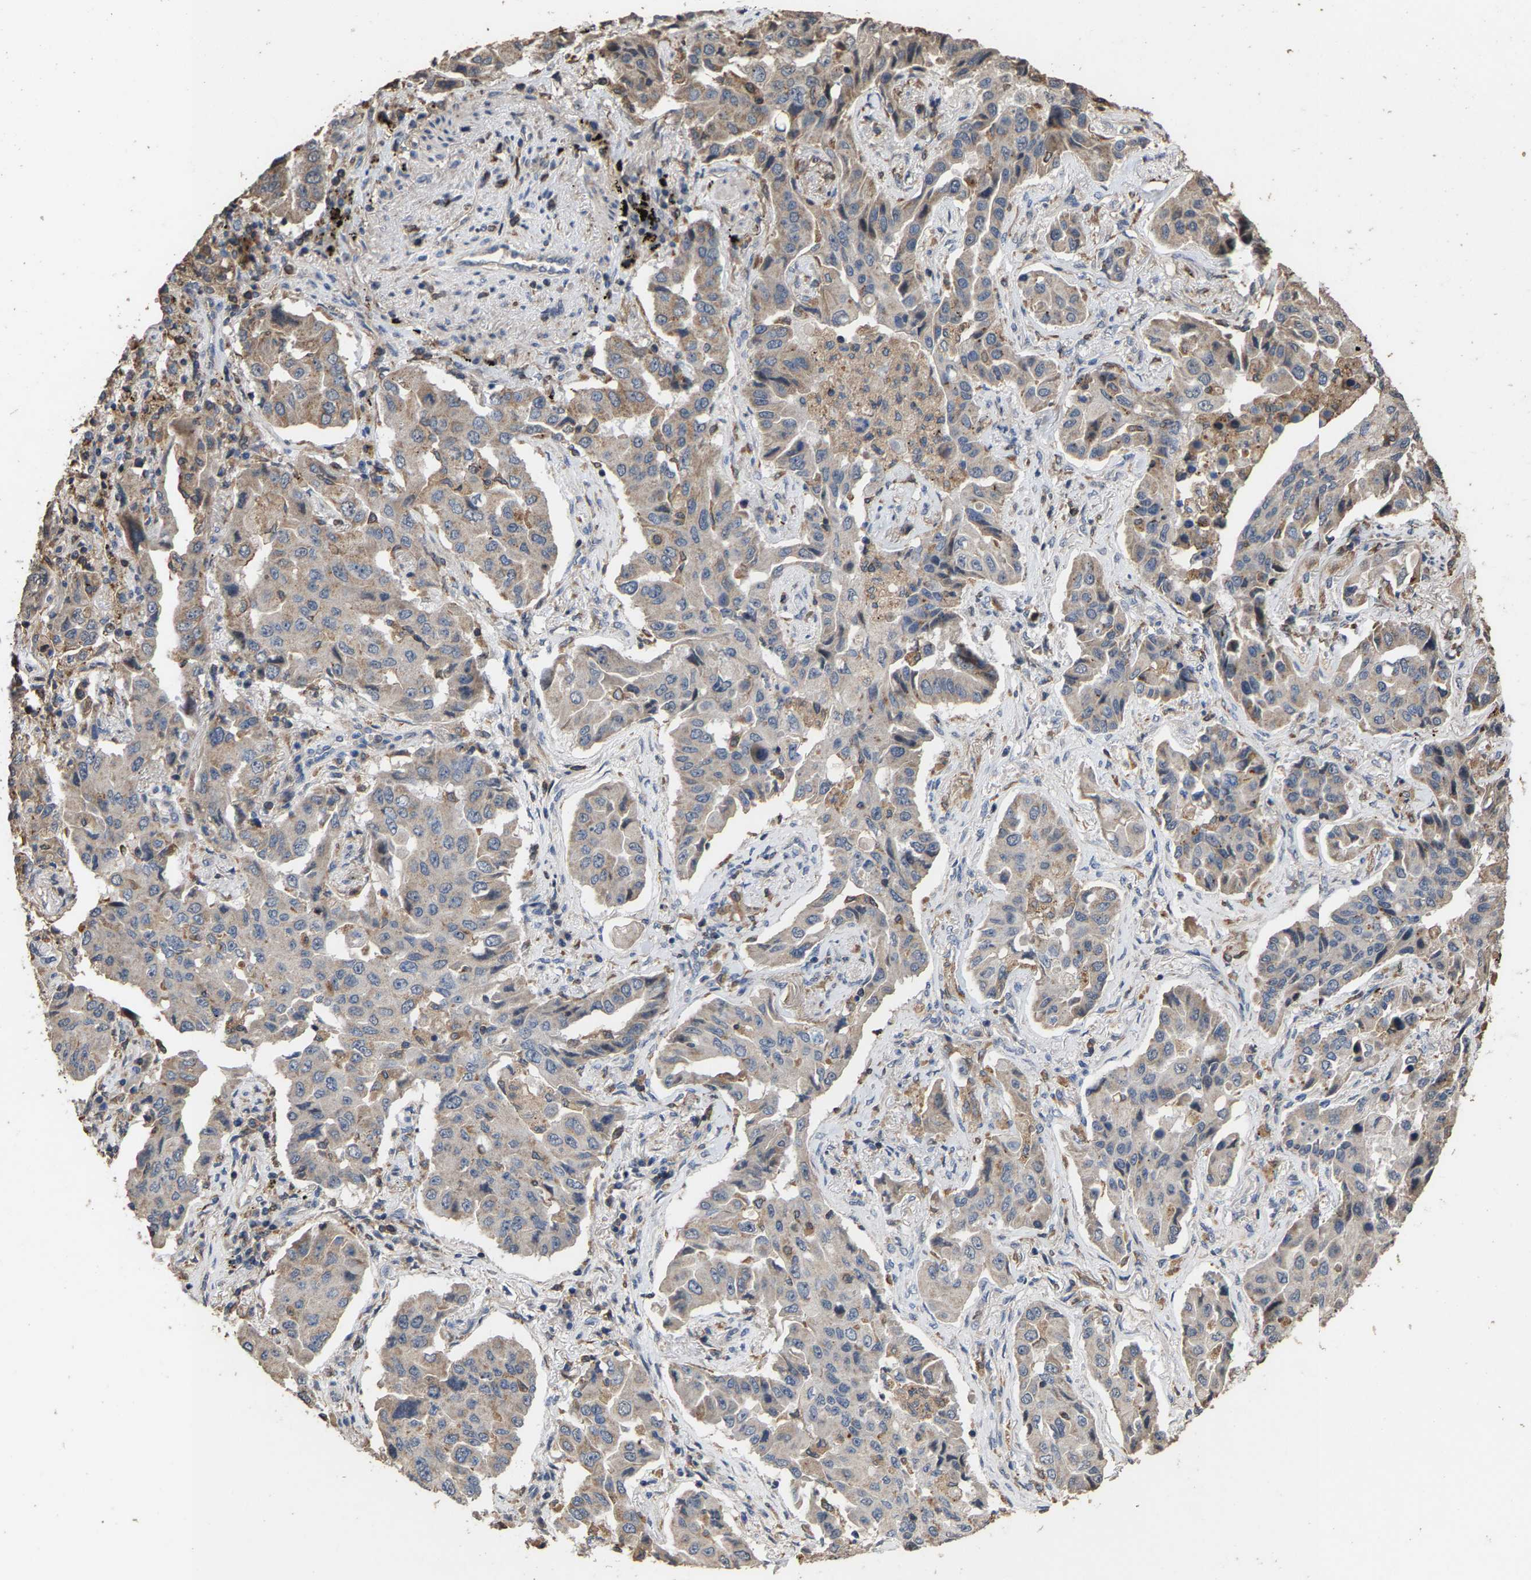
{"staining": {"intensity": "weak", "quantity": "<25%", "location": "cytoplasmic/membranous"}, "tissue": "lung cancer", "cell_type": "Tumor cells", "image_type": "cancer", "snomed": [{"axis": "morphology", "description": "Adenocarcinoma, NOS"}, {"axis": "topography", "description": "Lung"}], "caption": "The image exhibits no significant staining in tumor cells of lung cancer (adenocarcinoma).", "gene": "TDRKH", "patient": {"sex": "female", "age": 65}}